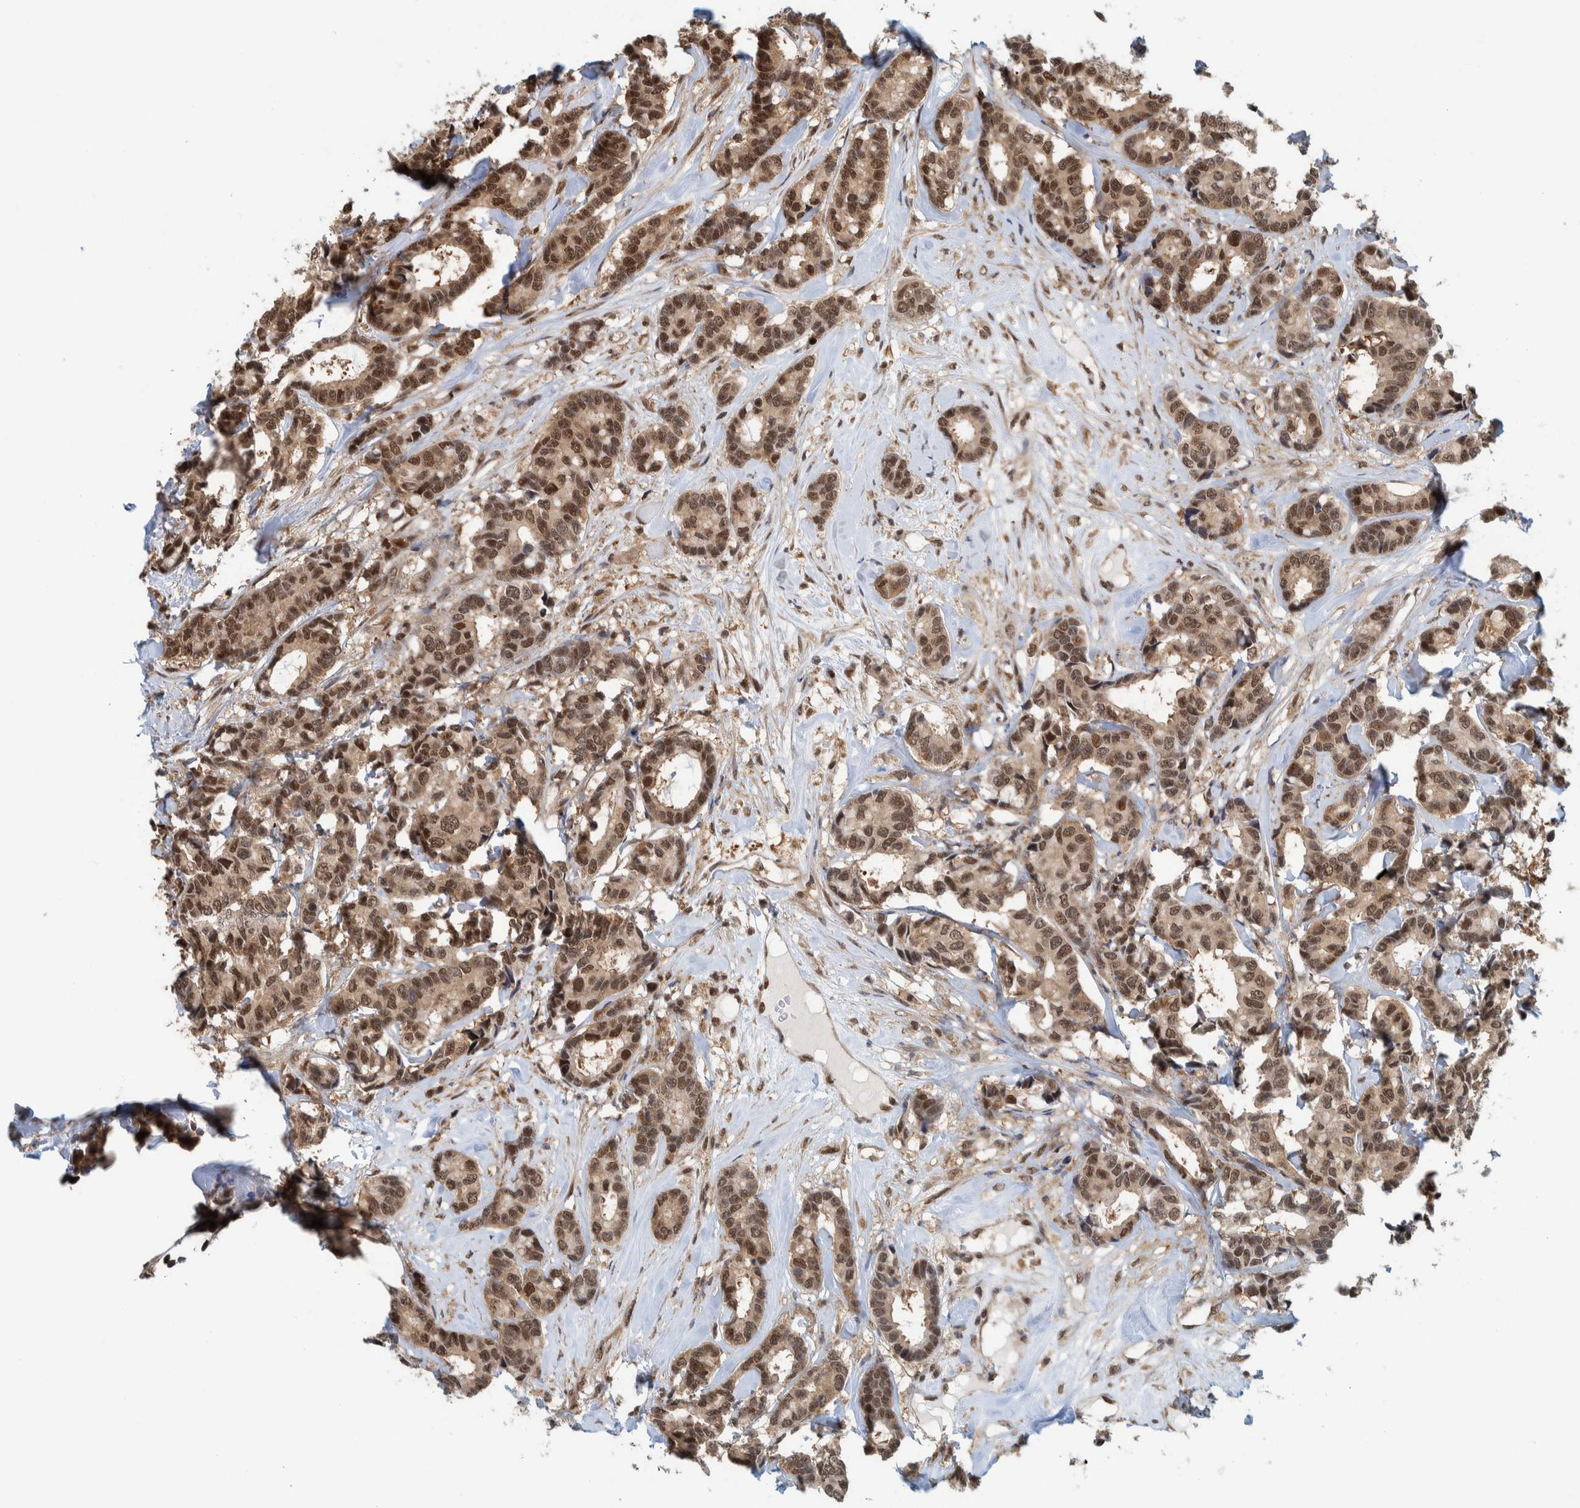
{"staining": {"intensity": "moderate", "quantity": ">75%", "location": "cytoplasmic/membranous,nuclear"}, "tissue": "breast cancer", "cell_type": "Tumor cells", "image_type": "cancer", "snomed": [{"axis": "morphology", "description": "Duct carcinoma"}, {"axis": "topography", "description": "Breast"}], "caption": "Immunohistochemical staining of human breast cancer (intraductal carcinoma) displays medium levels of moderate cytoplasmic/membranous and nuclear expression in about >75% of tumor cells.", "gene": "COPS3", "patient": {"sex": "female", "age": 87}}